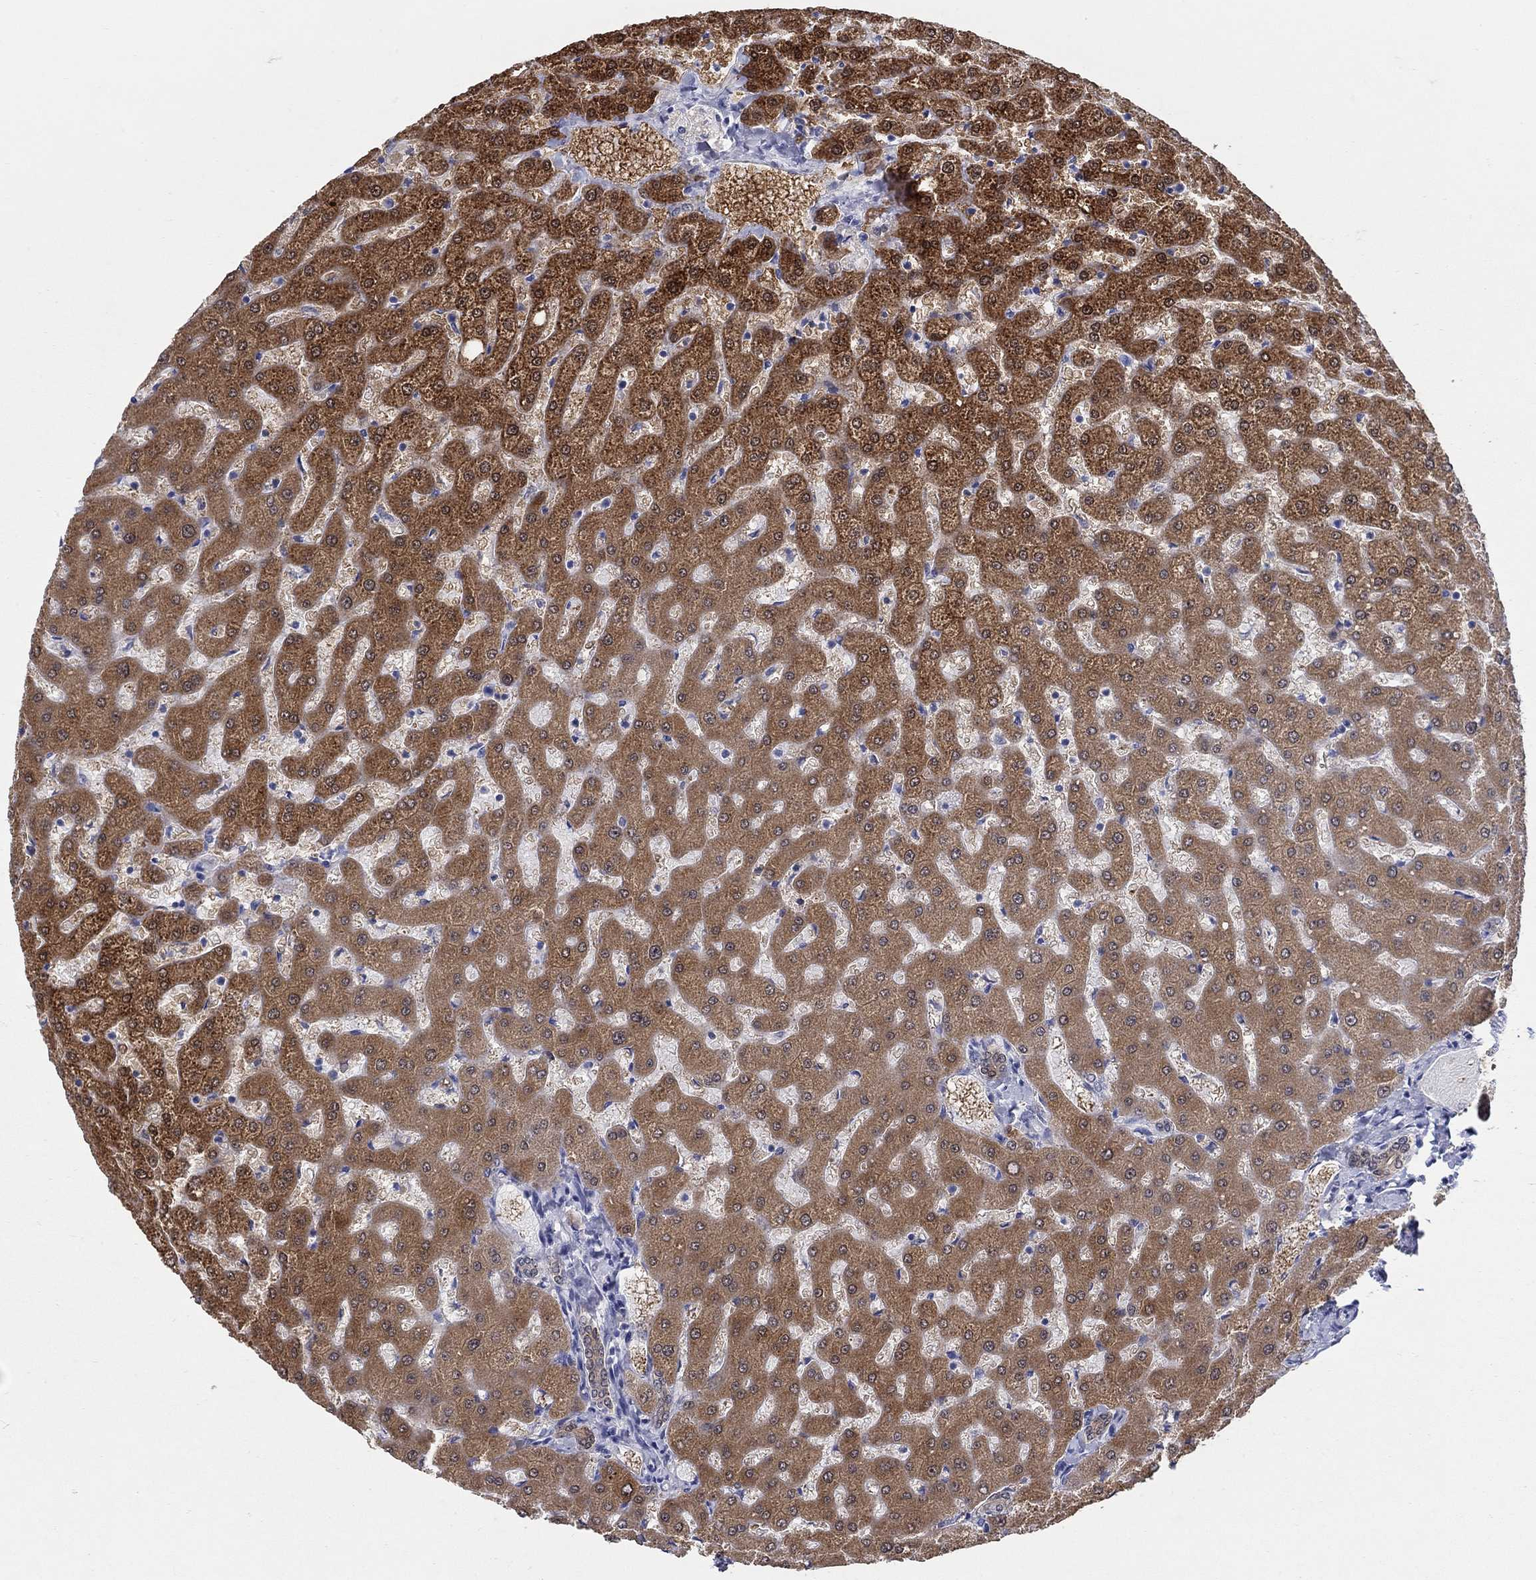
{"staining": {"intensity": "negative", "quantity": "none", "location": "none"}, "tissue": "liver", "cell_type": "Cholangiocytes", "image_type": "normal", "snomed": [{"axis": "morphology", "description": "Normal tissue, NOS"}, {"axis": "topography", "description": "Liver"}], "caption": "Cholangiocytes show no significant positivity in normal liver. (DAB immunohistochemistry visualized using brightfield microscopy, high magnification).", "gene": "AKR1C1", "patient": {"sex": "female", "age": 50}}